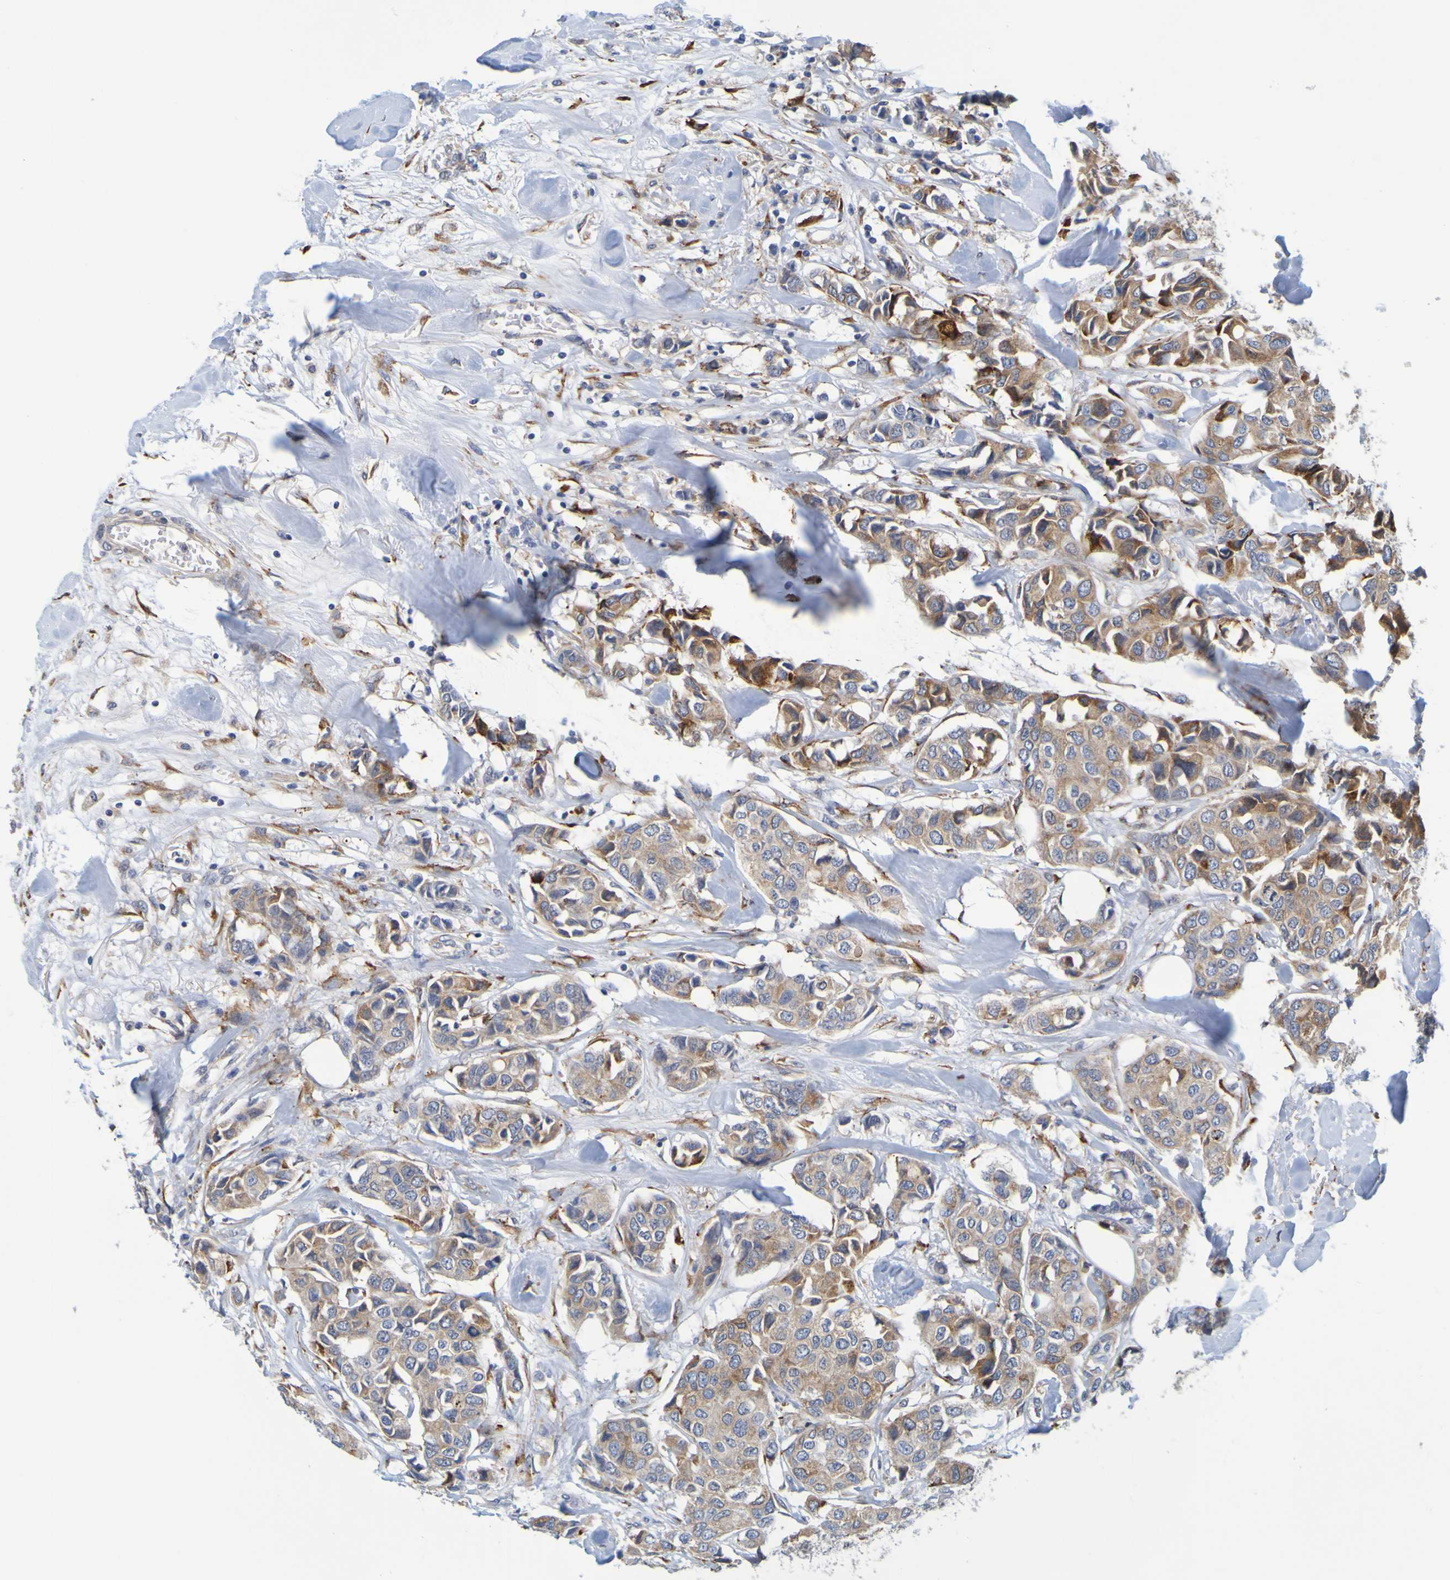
{"staining": {"intensity": "moderate", "quantity": ">75%", "location": "cytoplasmic/membranous"}, "tissue": "breast cancer", "cell_type": "Tumor cells", "image_type": "cancer", "snomed": [{"axis": "morphology", "description": "Duct carcinoma"}, {"axis": "topography", "description": "Breast"}], "caption": "Invasive ductal carcinoma (breast) stained with immunohistochemistry shows moderate cytoplasmic/membranous positivity in approximately >75% of tumor cells.", "gene": "SIL1", "patient": {"sex": "female", "age": 80}}